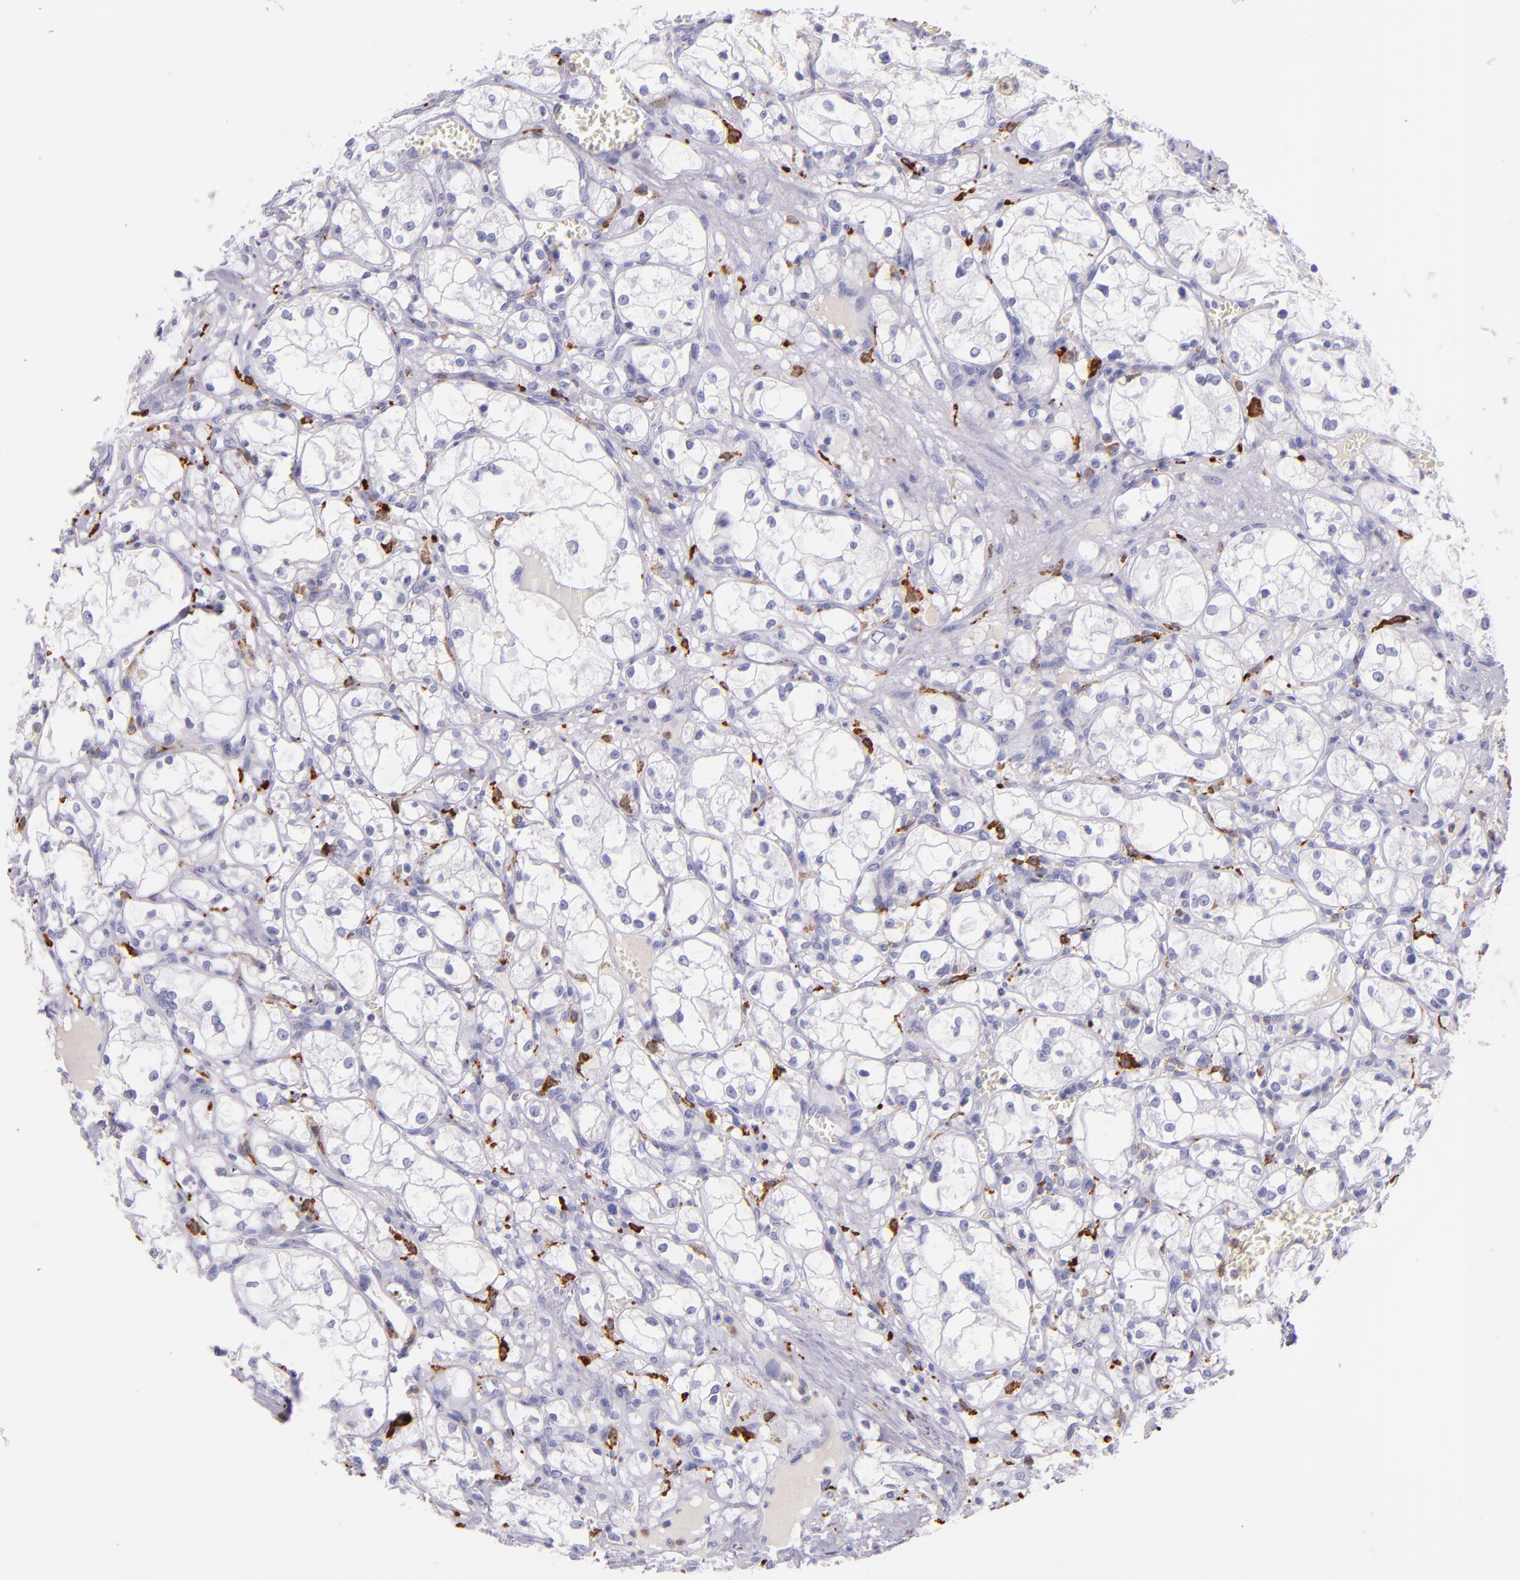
{"staining": {"intensity": "negative", "quantity": "none", "location": "none"}, "tissue": "renal cancer", "cell_type": "Tumor cells", "image_type": "cancer", "snomed": [{"axis": "morphology", "description": "Adenocarcinoma, NOS"}, {"axis": "topography", "description": "Kidney"}], "caption": "Adenocarcinoma (renal) was stained to show a protein in brown. There is no significant staining in tumor cells.", "gene": "CD163", "patient": {"sex": "male", "age": 61}}